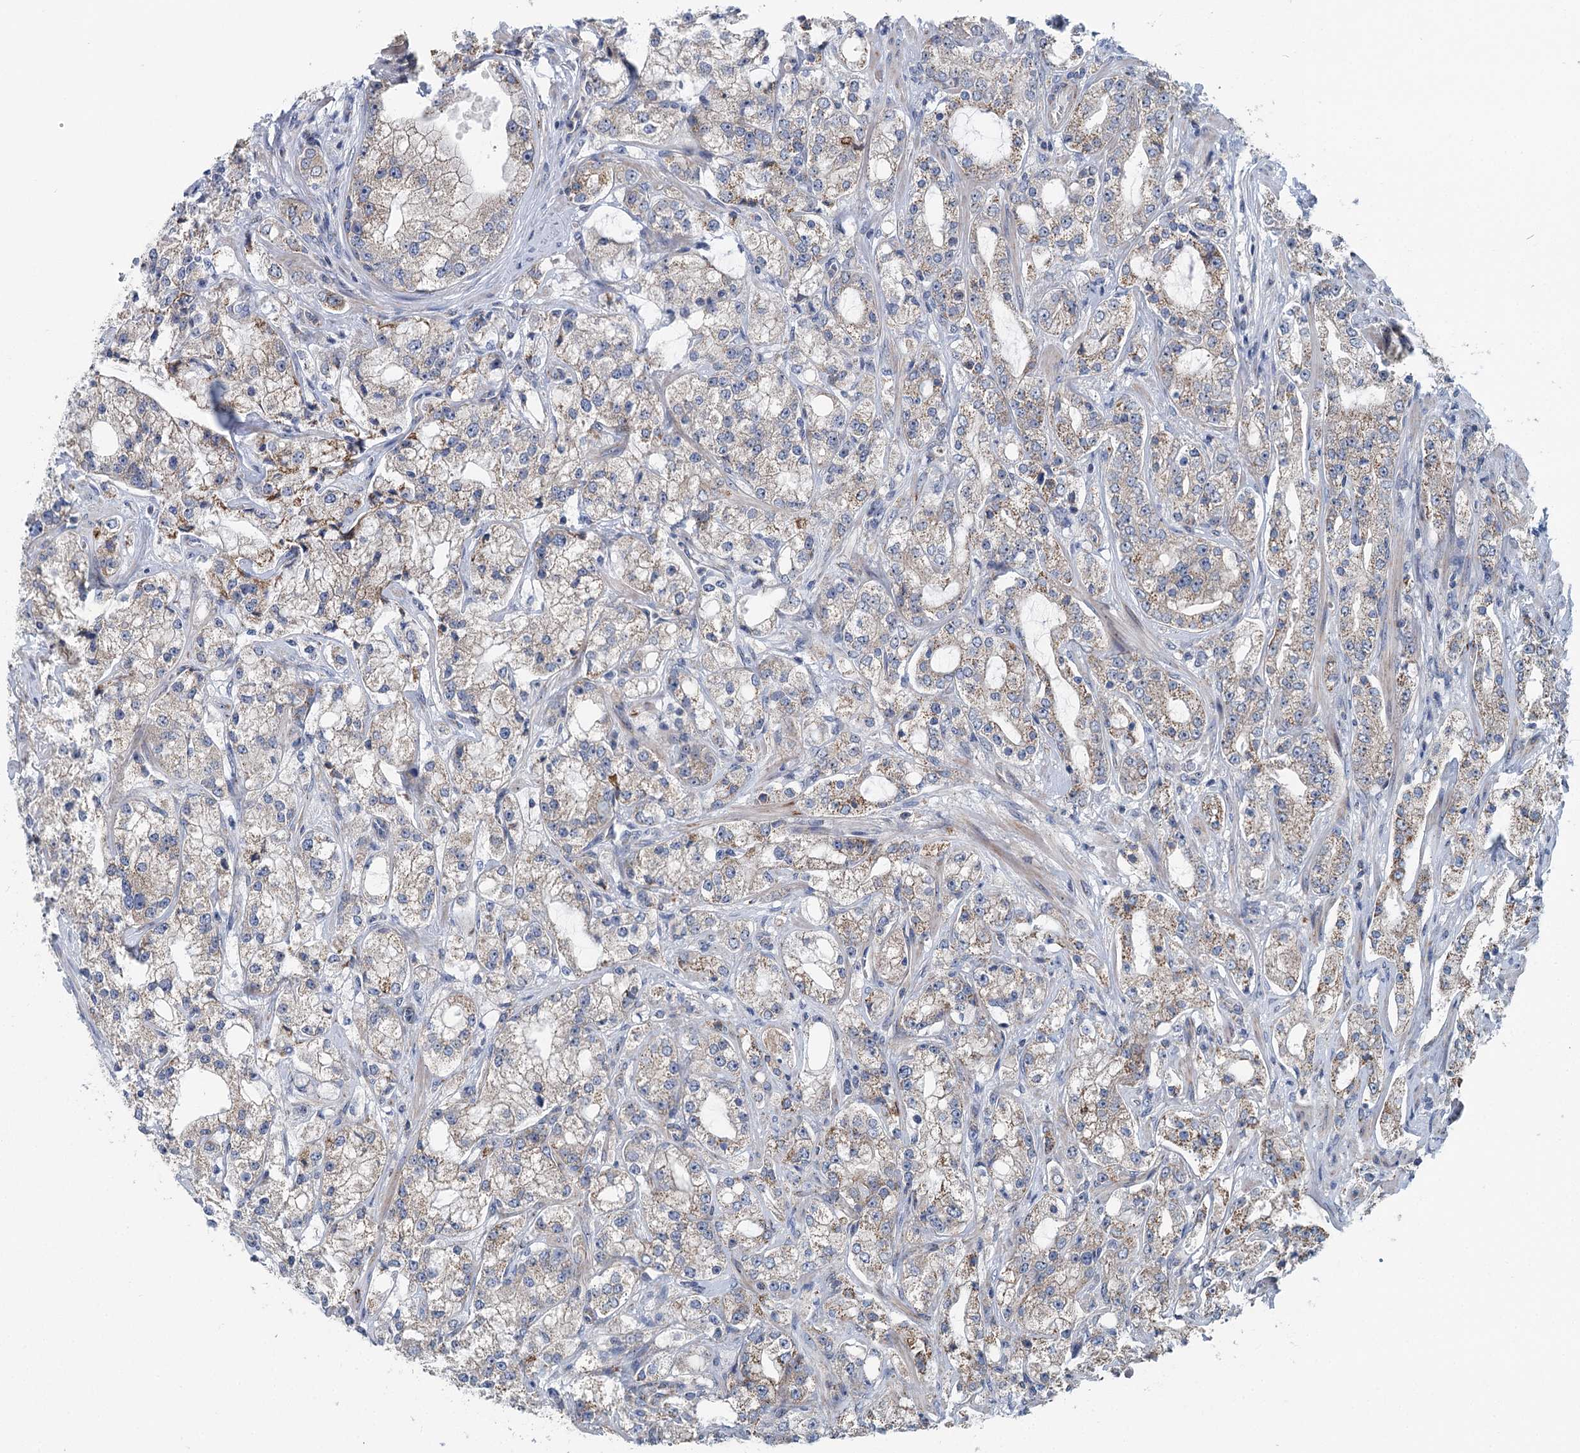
{"staining": {"intensity": "weak", "quantity": "25%-75%", "location": "cytoplasmic/membranous"}, "tissue": "prostate cancer", "cell_type": "Tumor cells", "image_type": "cancer", "snomed": [{"axis": "morphology", "description": "Adenocarcinoma, High grade"}, {"axis": "topography", "description": "Prostate"}], "caption": "Prostate adenocarcinoma (high-grade) was stained to show a protein in brown. There is low levels of weak cytoplasmic/membranous positivity in approximately 25%-75% of tumor cells.", "gene": "MARK2", "patient": {"sex": "male", "age": 64}}